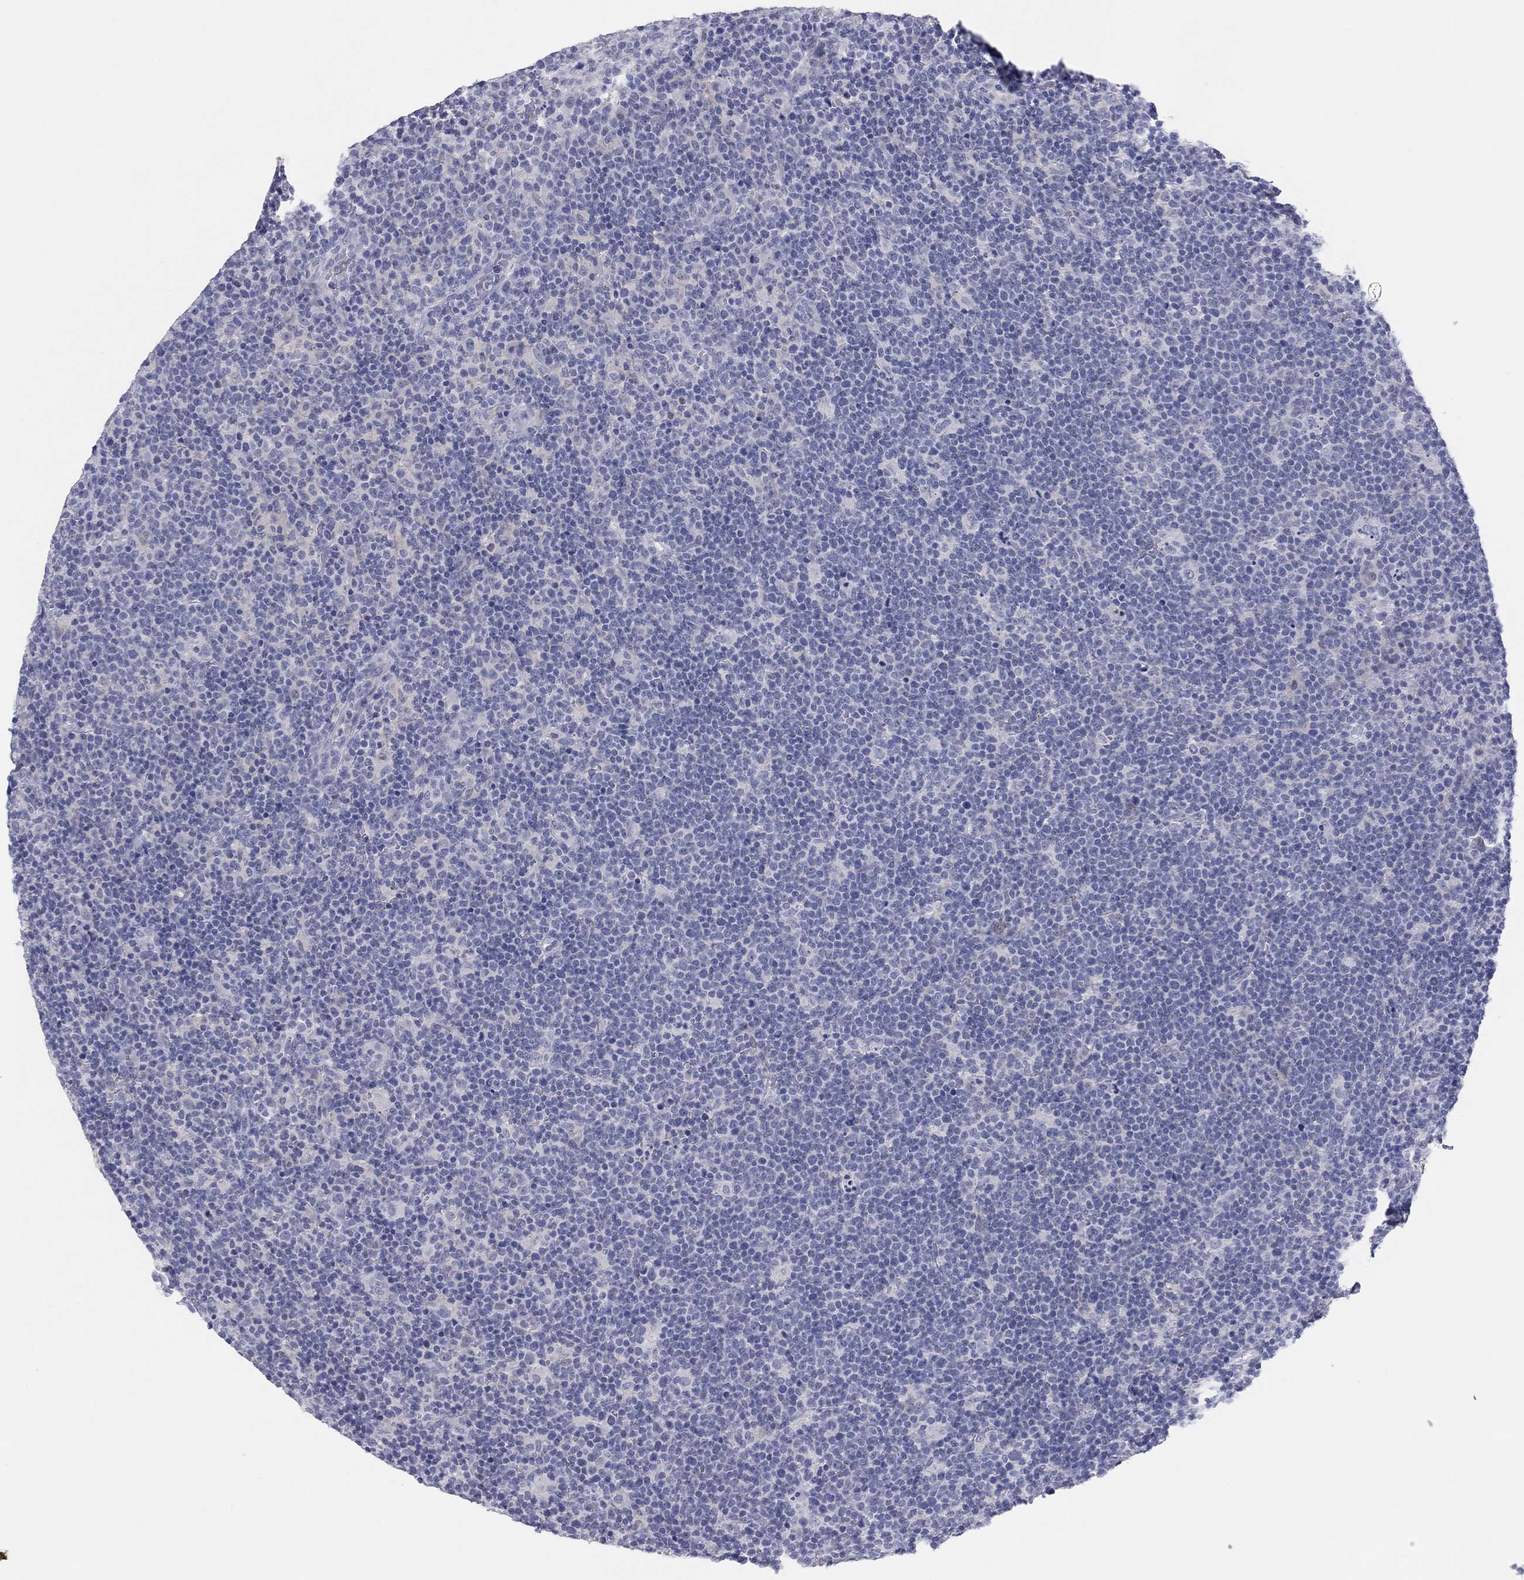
{"staining": {"intensity": "negative", "quantity": "none", "location": "none"}, "tissue": "lymphoma", "cell_type": "Tumor cells", "image_type": "cancer", "snomed": [{"axis": "morphology", "description": "Malignant lymphoma, non-Hodgkin's type, High grade"}, {"axis": "topography", "description": "Lymph node"}], "caption": "This is an immunohistochemistry (IHC) image of human malignant lymphoma, non-Hodgkin's type (high-grade). There is no expression in tumor cells.", "gene": "CPNE6", "patient": {"sex": "male", "age": 61}}